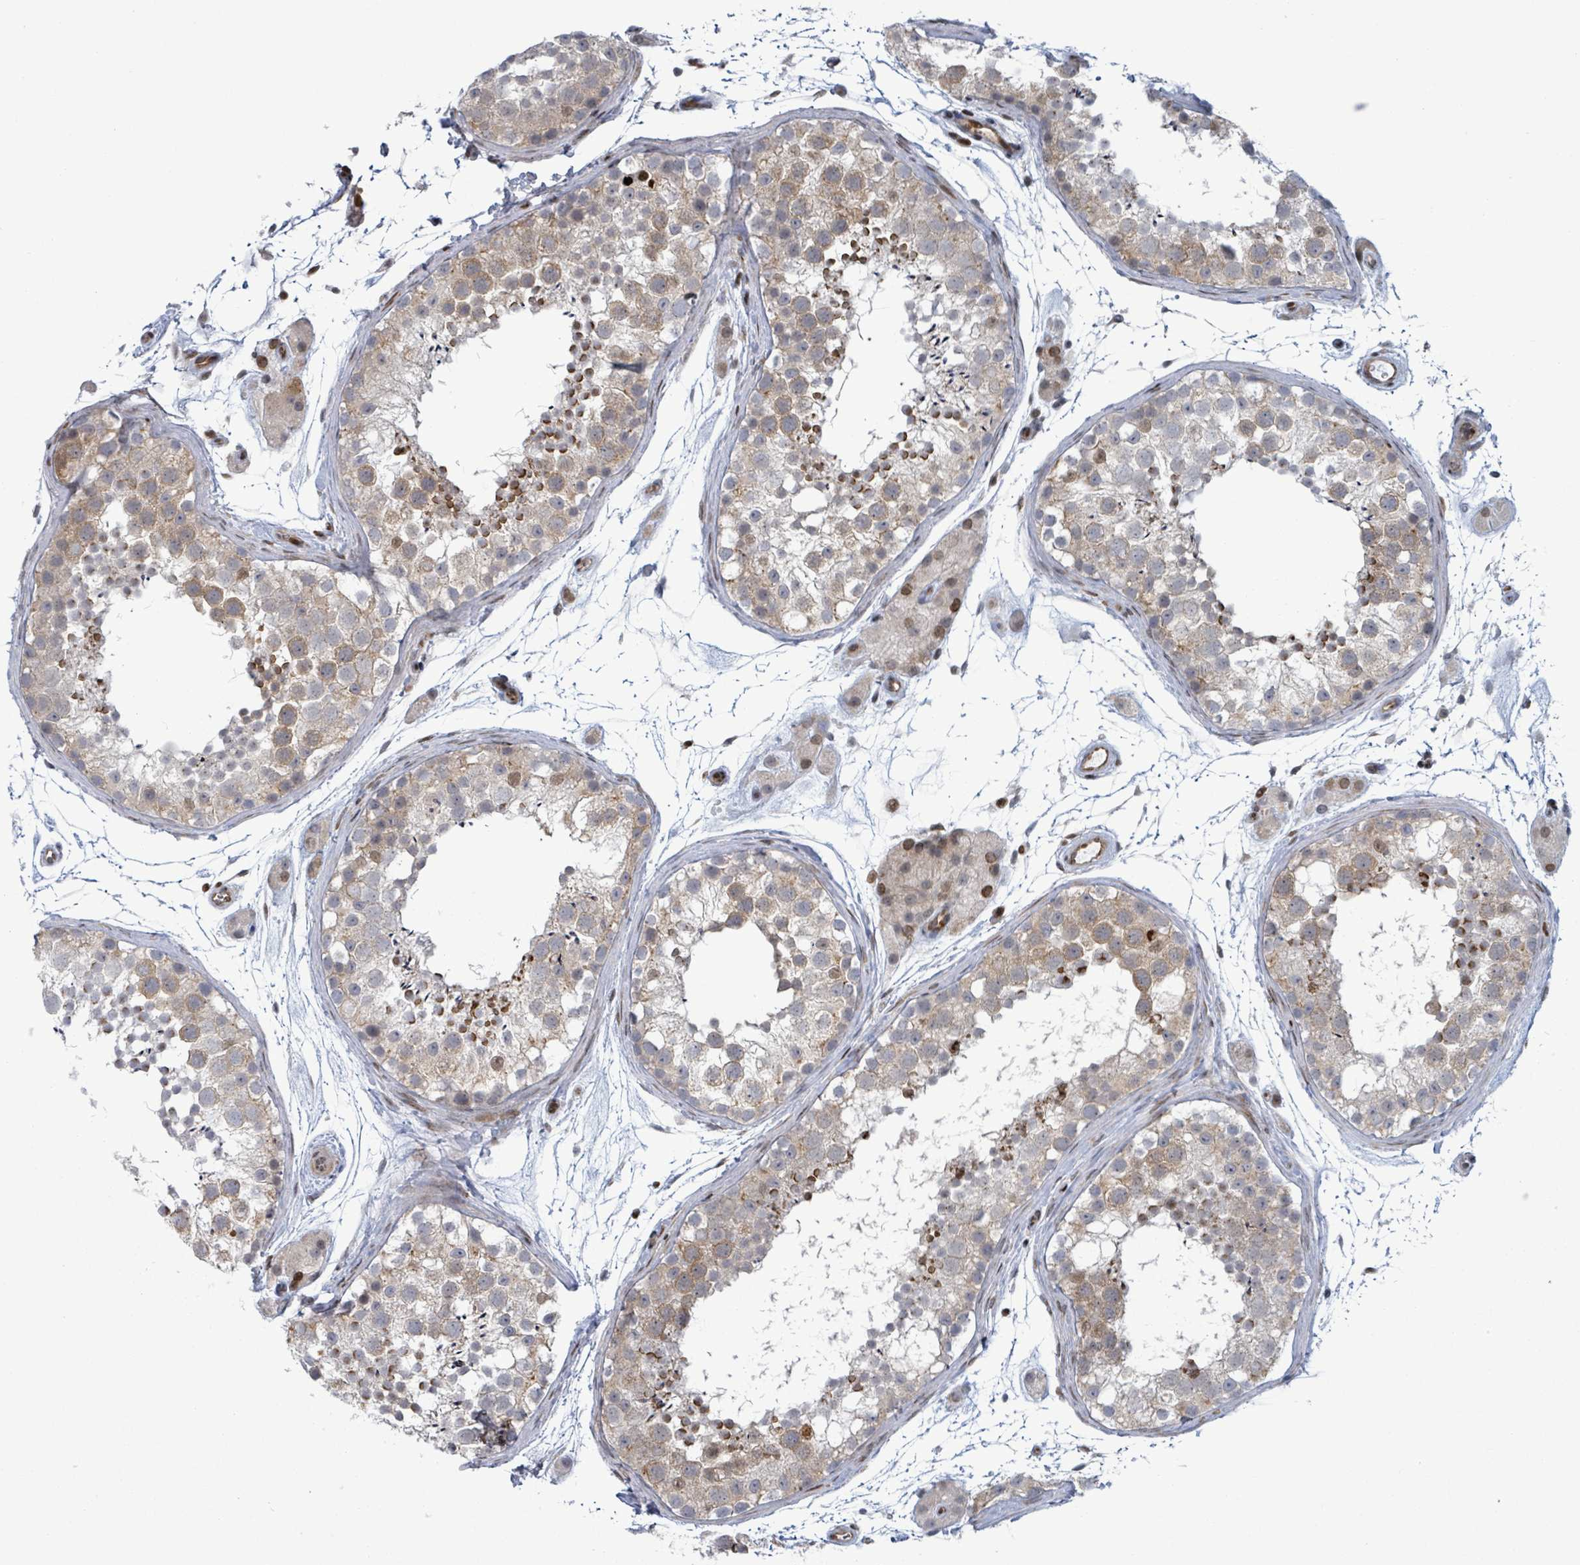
{"staining": {"intensity": "moderate", "quantity": "25%-75%", "location": "cytoplasmic/membranous,nuclear"}, "tissue": "testis", "cell_type": "Cells in seminiferous ducts", "image_type": "normal", "snomed": [{"axis": "morphology", "description": "Normal tissue, NOS"}, {"axis": "topography", "description": "Testis"}], "caption": "Protein staining of unremarkable testis displays moderate cytoplasmic/membranous,nuclear staining in about 25%-75% of cells in seminiferous ducts.", "gene": "FNDC4", "patient": {"sex": "male", "age": 41}}